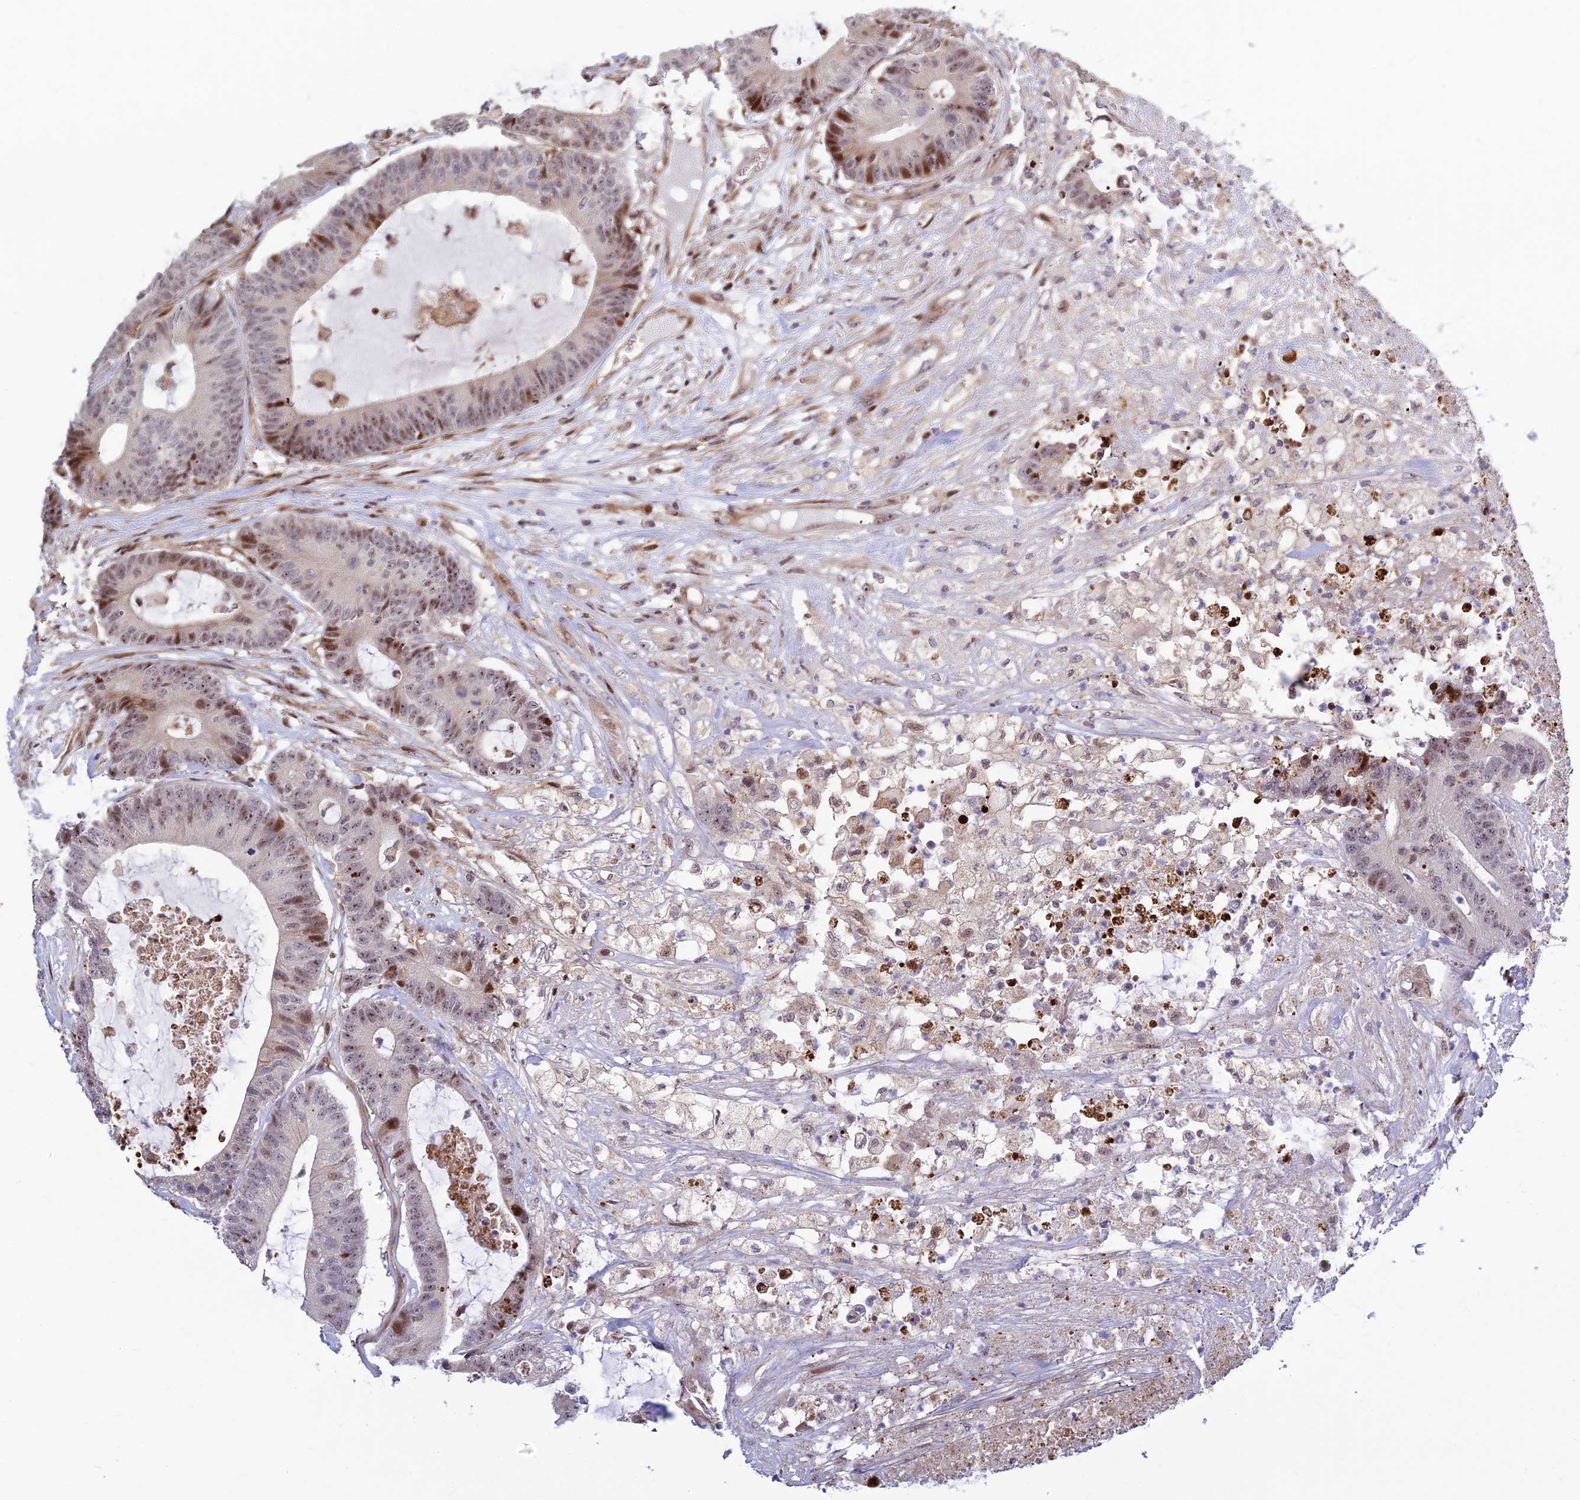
{"staining": {"intensity": "moderate", "quantity": "25%-75%", "location": "nuclear"}, "tissue": "colorectal cancer", "cell_type": "Tumor cells", "image_type": "cancer", "snomed": [{"axis": "morphology", "description": "Adenocarcinoma, NOS"}, {"axis": "topography", "description": "Colon"}], "caption": "Immunohistochemistry photomicrograph of neoplastic tissue: adenocarcinoma (colorectal) stained using immunohistochemistry displays medium levels of moderate protein expression localized specifically in the nuclear of tumor cells, appearing as a nuclear brown color.", "gene": "UFSP2", "patient": {"sex": "female", "age": 84}}